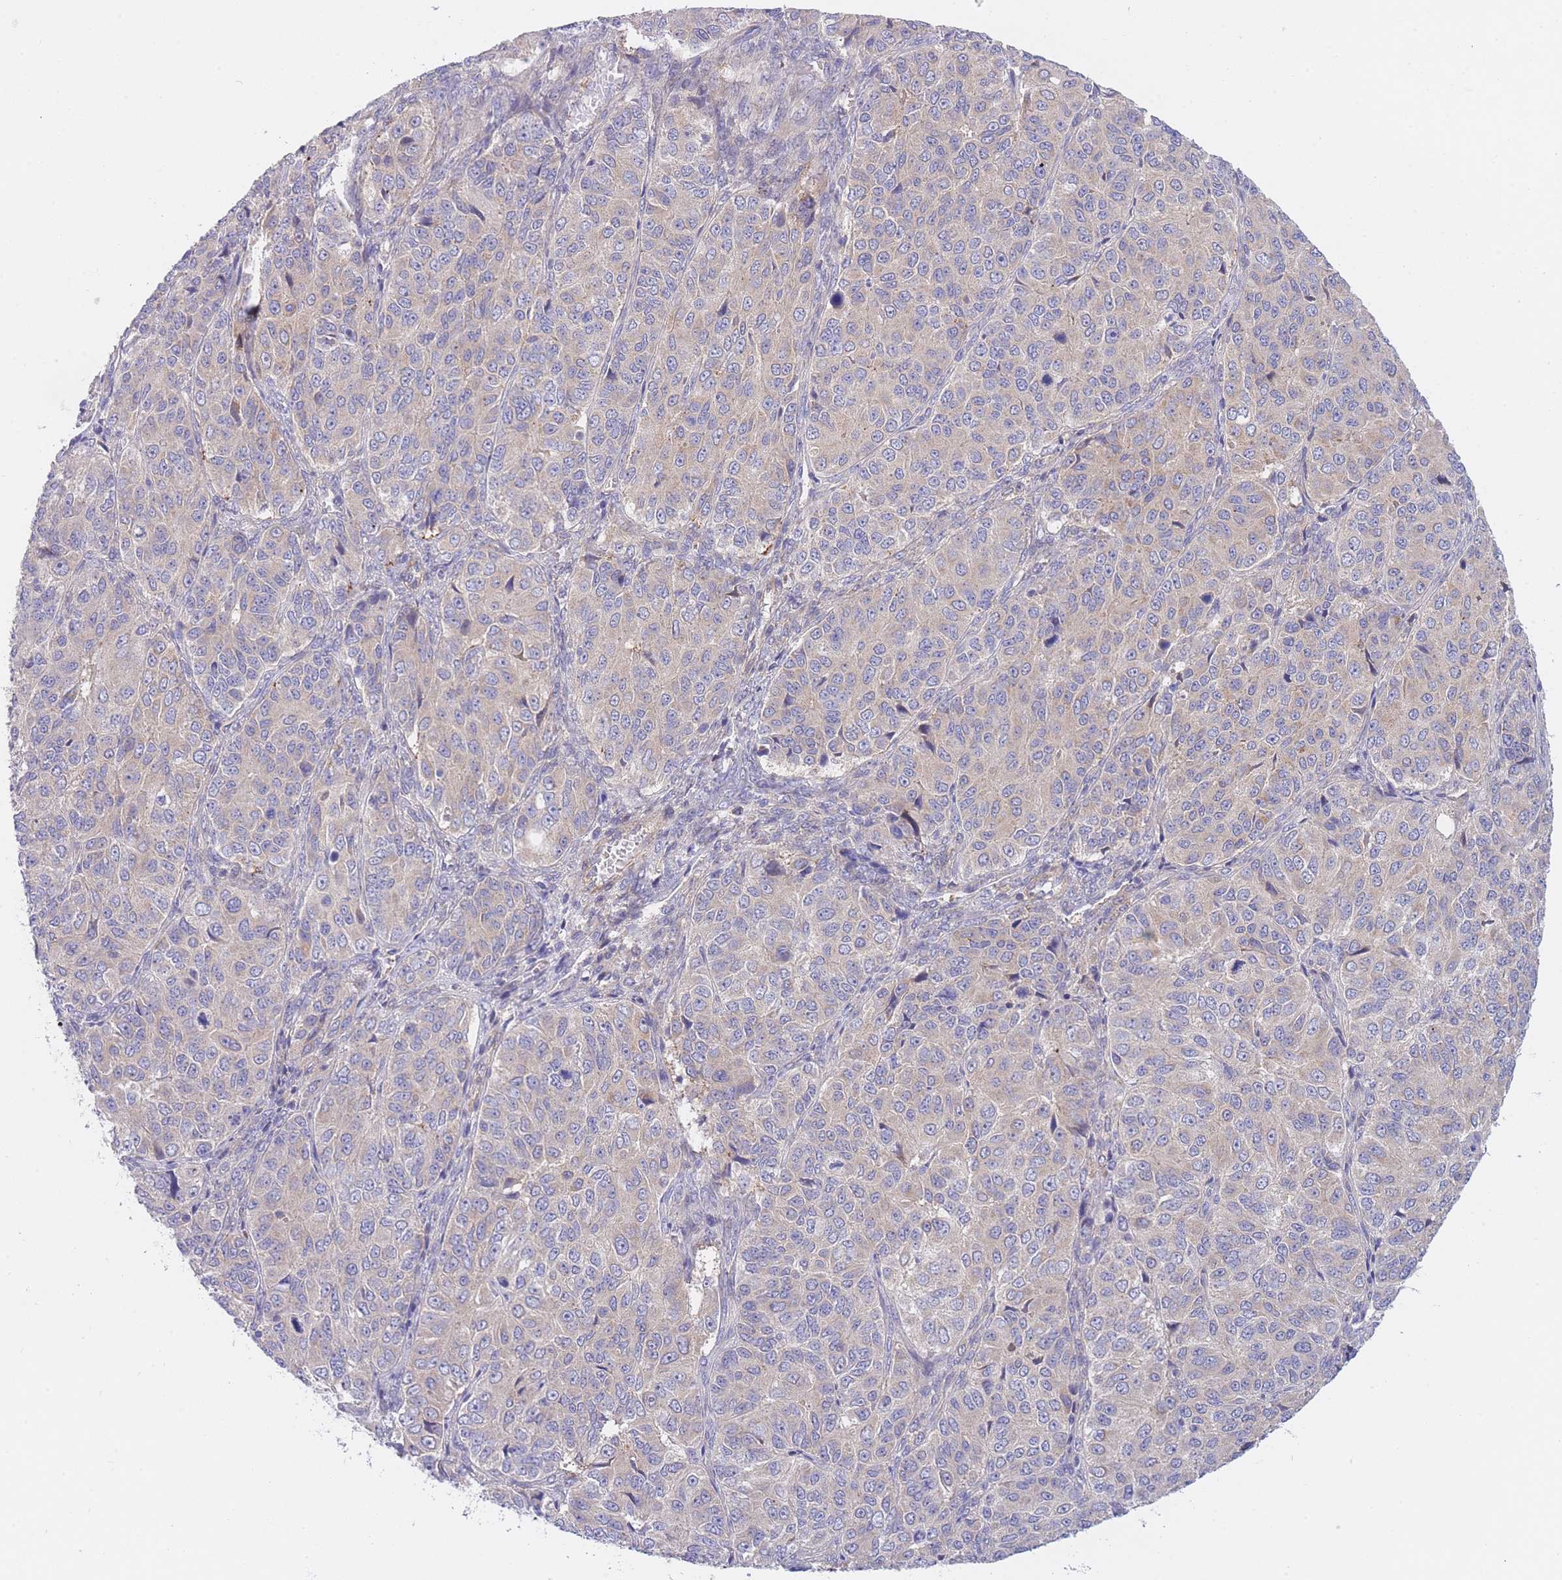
{"staining": {"intensity": "negative", "quantity": "none", "location": "none"}, "tissue": "ovarian cancer", "cell_type": "Tumor cells", "image_type": "cancer", "snomed": [{"axis": "morphology", "description": "Carcinoma, endometroid"}, {"axis": "topography", "description": "Ovary"}], "caption": "Immunohistochemistry (IHC) of human ovarian endometroid carcinoma shows no expression in tumor cells.", "gene": "CHAC1", "patient": {"sex": "female", "age": 51}}